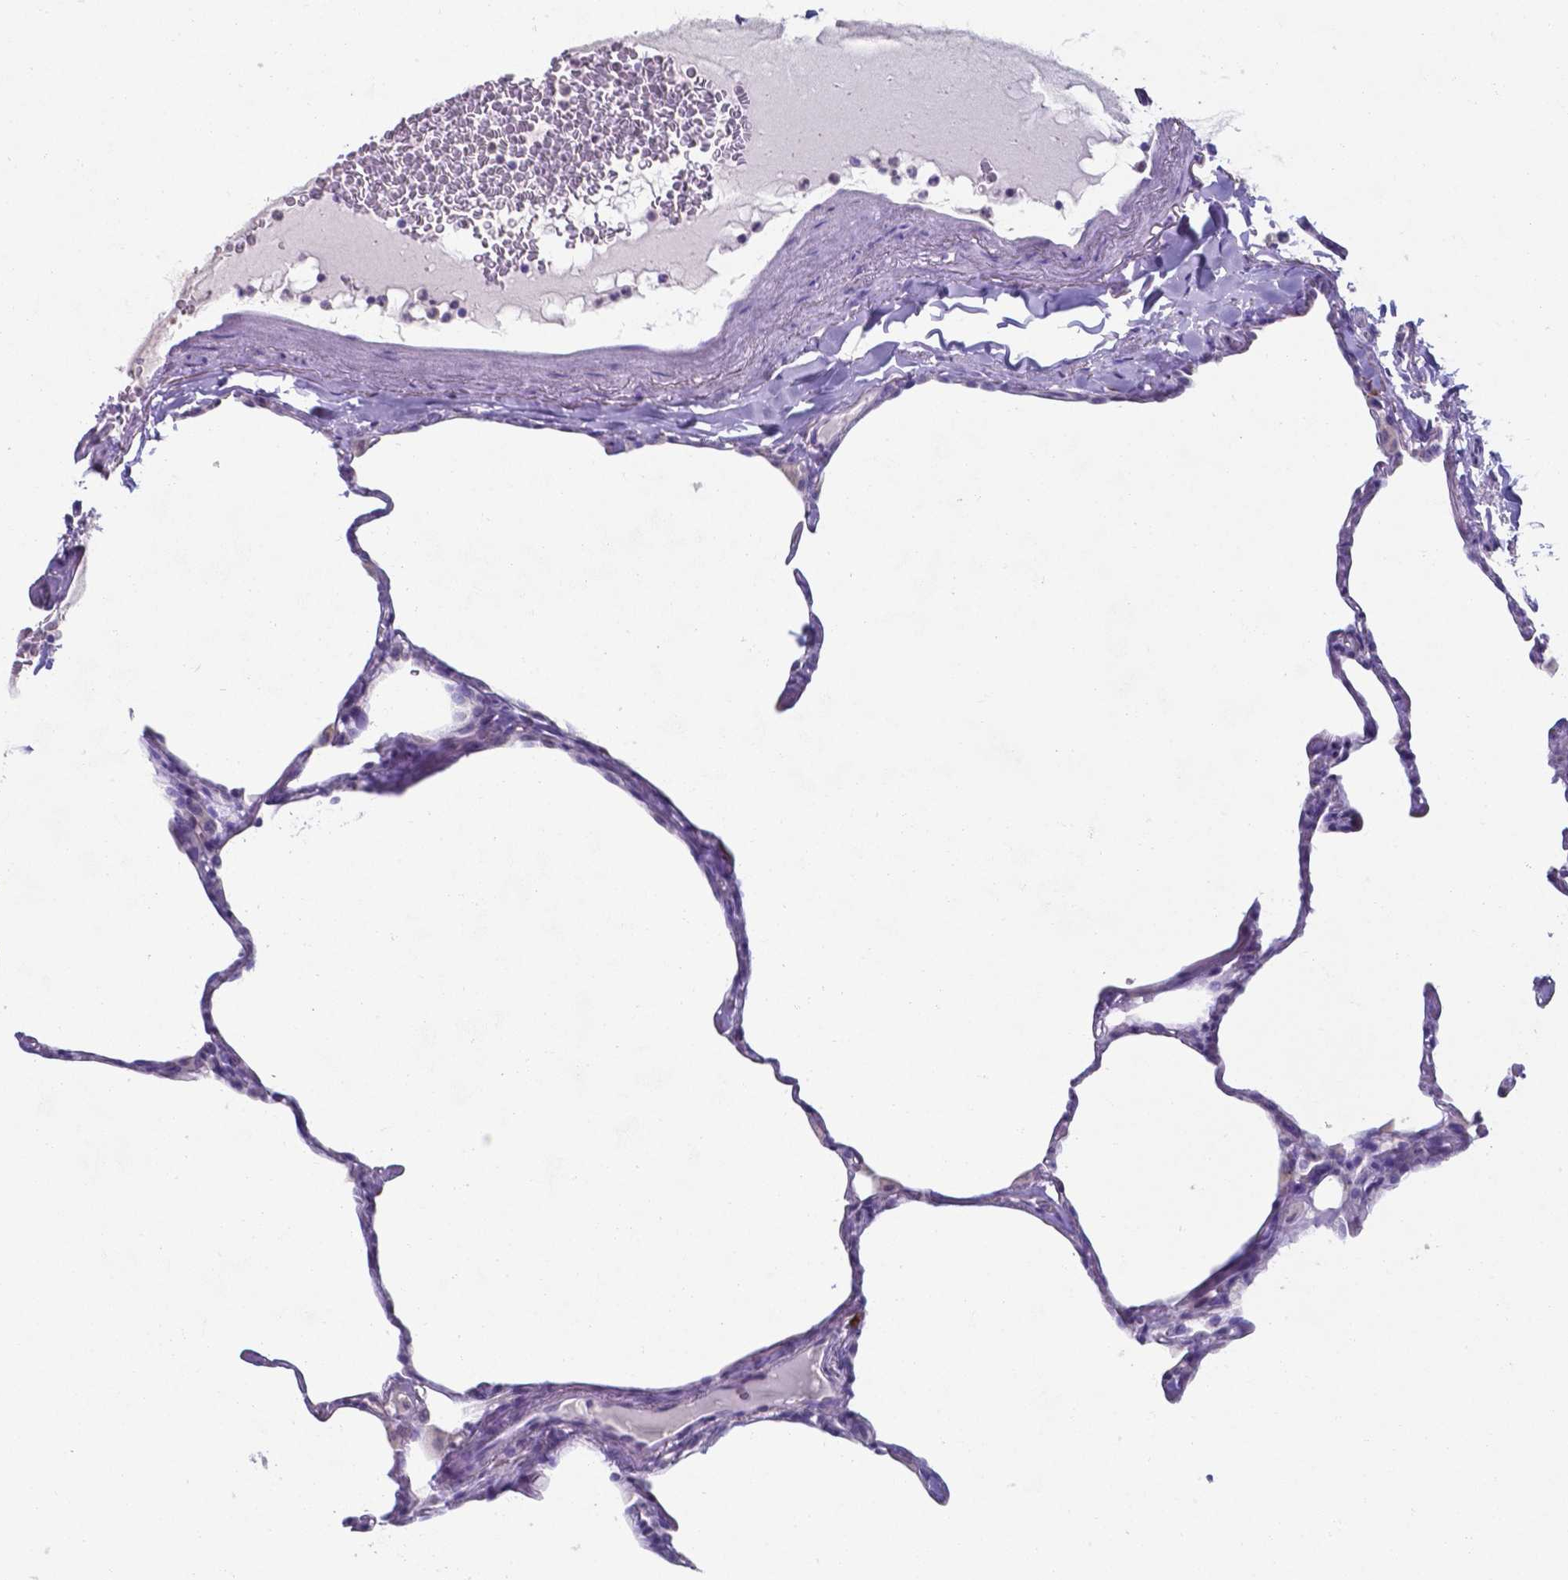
{"staining": {"intensity": "negative", "quantity": "none", "location": "none"}, "tissue": "lung", "cell_type": "Alveolar cells", "image_type": "normal", "snomed": [{"axis": "morphology", "description": "Normal tissue, NOS"}, {"axis": "topography", "description": "Lung"}], "caption": "DAB (3,3'-diaminobenzidine) immunohistochemical staining of normal human lung reveals no significant expression in alveolar cells. (Stains: DAB IHC with hematoxylin counter stain, Microscopy: brightfield microscopy at high magnification).", "gene": "UBE2J1", "patient": {"sex": "male", "age": 65}}